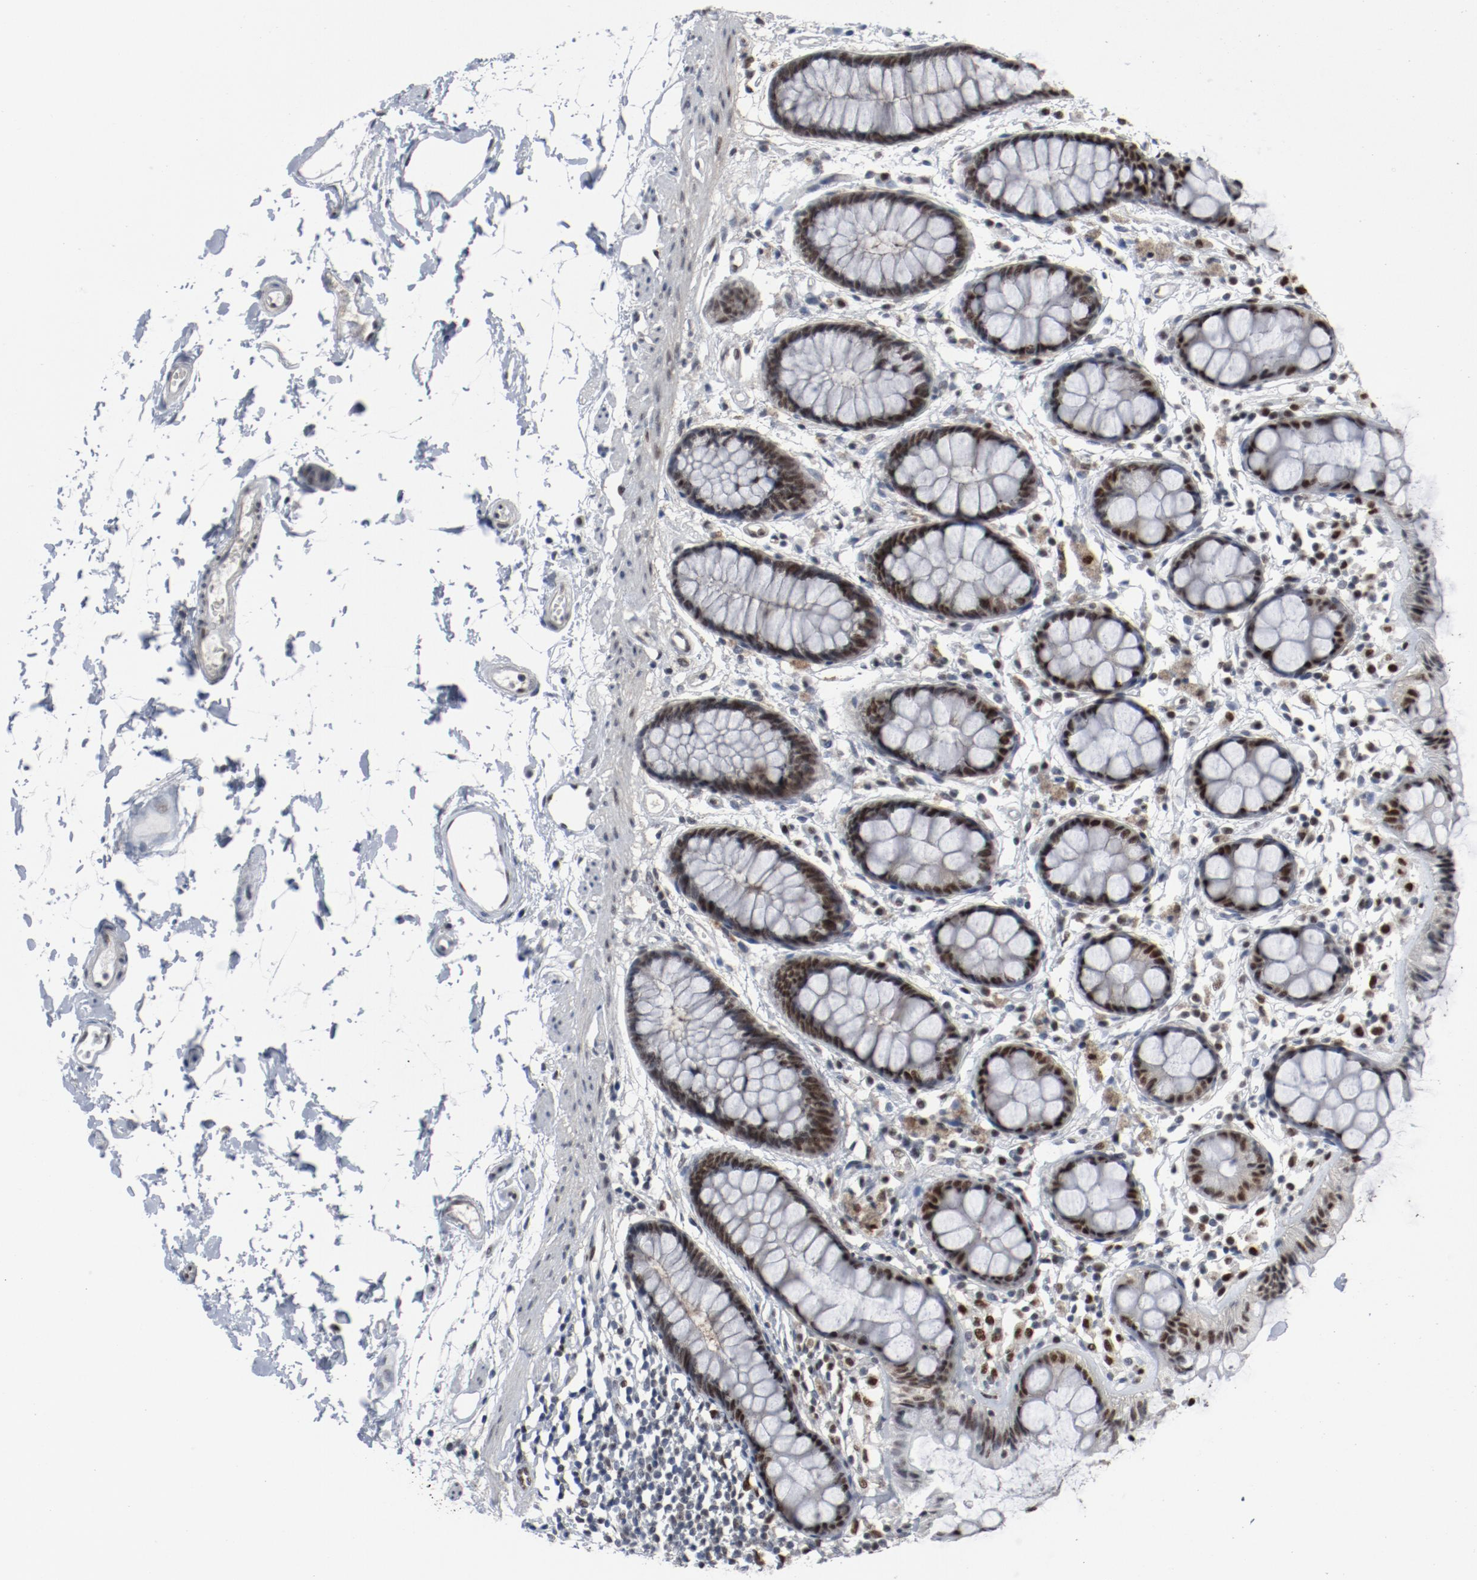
{"staining": {"intensity": "strong", "quantity": ">75%", "location": "nuclear"}, "tissue": "rectum", "cell_type": "Glandular cells", "image_type": "normal", "snomed": [{"axis": "morphology", "description": "Normal tissue, NOS"}, {"axis": "topography", "description": "Rectum"}], "caption": "An immunohistochemistry image of benign tissue is shown. Protein staining in brown highlights strong nuclear positivity in rectum within glandular cells.", "gene": "JMJD6", "patient": {"sex": "female", "age": 66}}